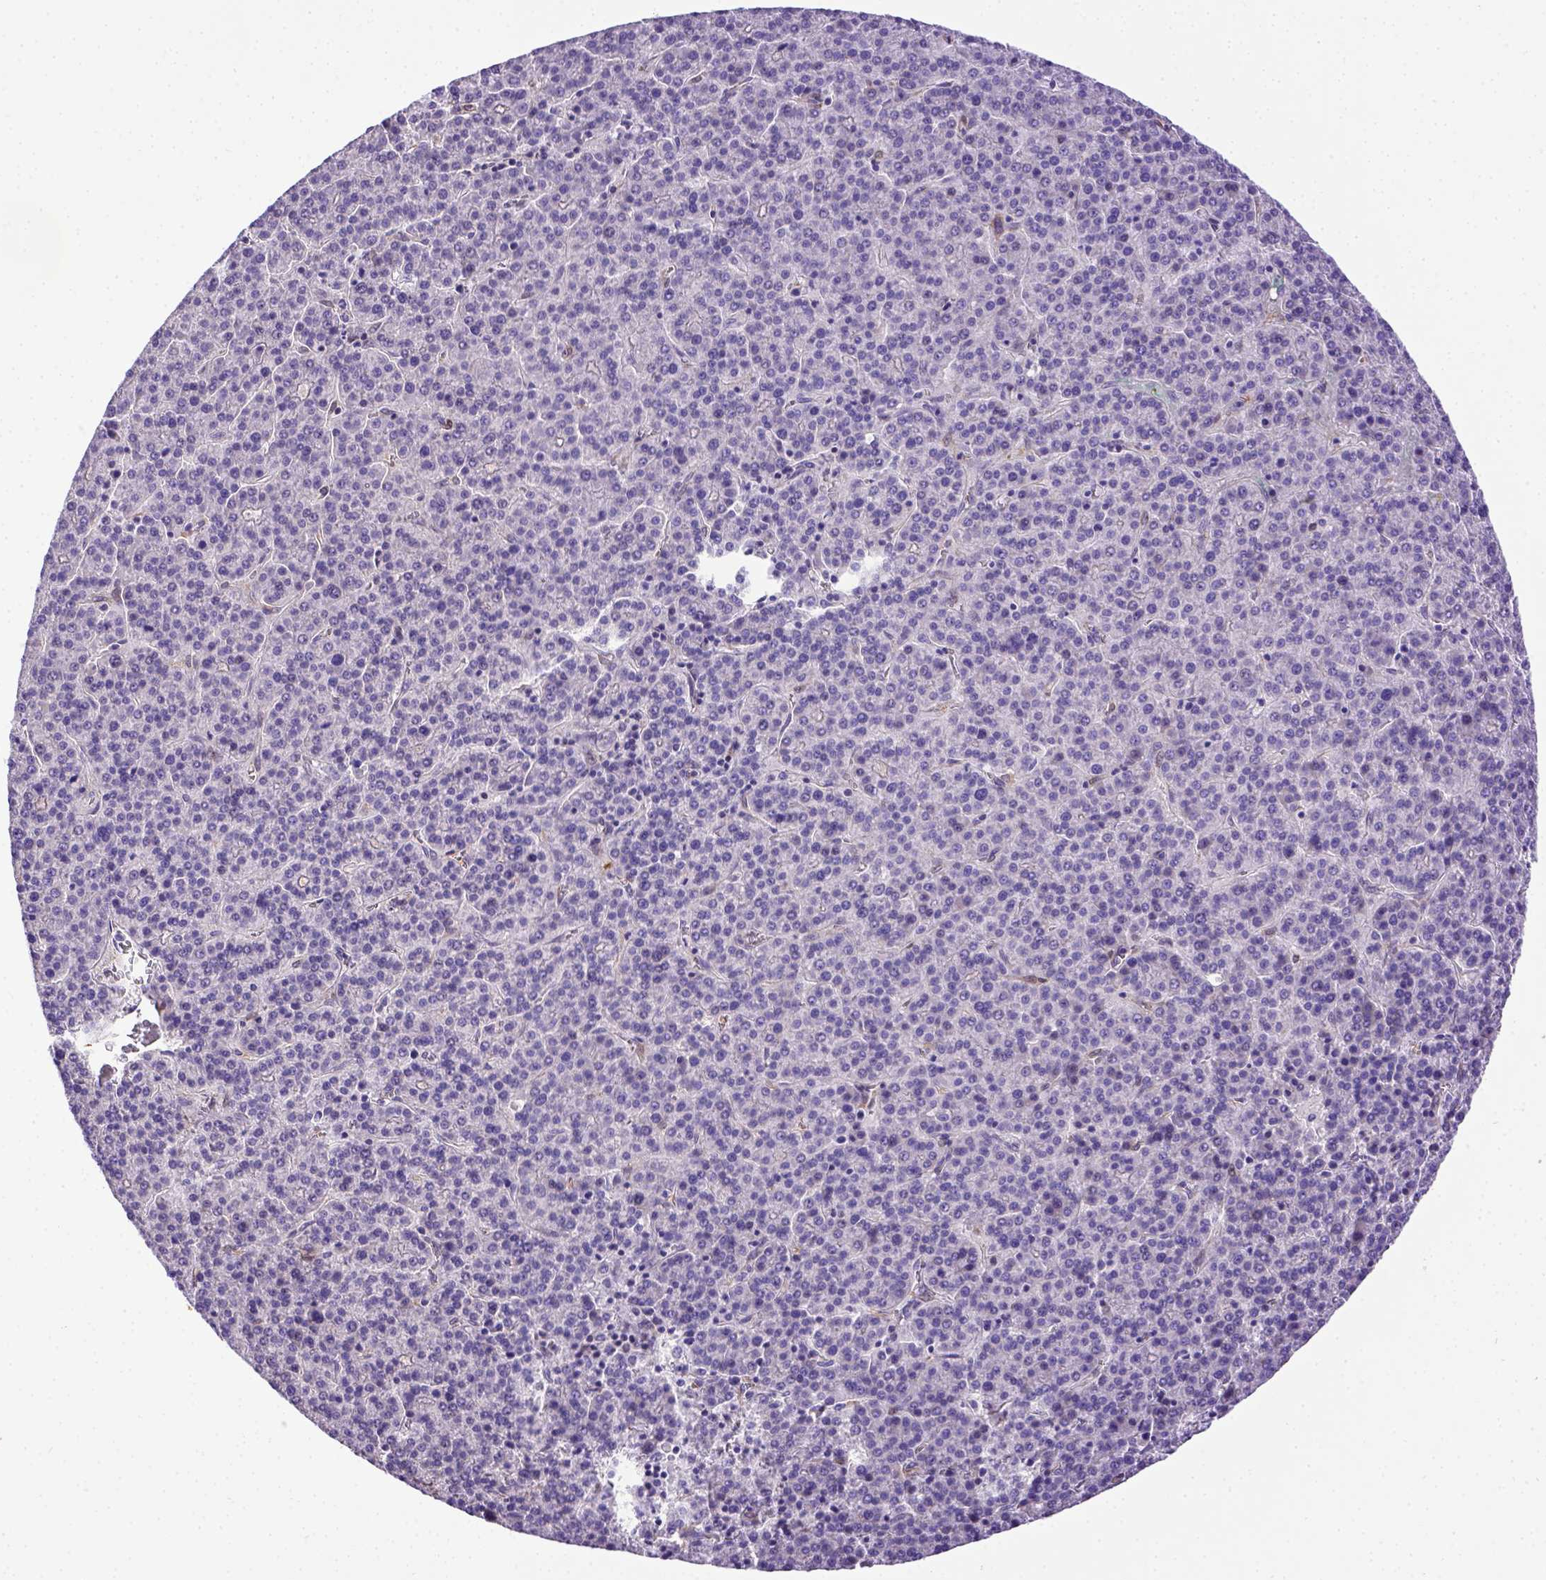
{"staining": {"intensity": "negative", "quantity": "none", "location": "none"}, "tissue": "liver cancer", "cell_type": "Tumor cells", "image_type": "cancer", "snomed": [{"axis": "morphology", "description": "Carcinoma, Hepatocellular, NOS"}, {"axis": "topography", "description": "Liver"}], "caption": "DAB (3,3'-diaminobenzidine) immunohistochemical staining of human hepatocellular carcinoma (liver) displays no significant staining in tumor cells. (Brightfield microscopy of DAB immunohistochemistry (IHC) at high magnification).", "gene": "BTN1A1", "patient": {"sex": "female", "age": 58}}